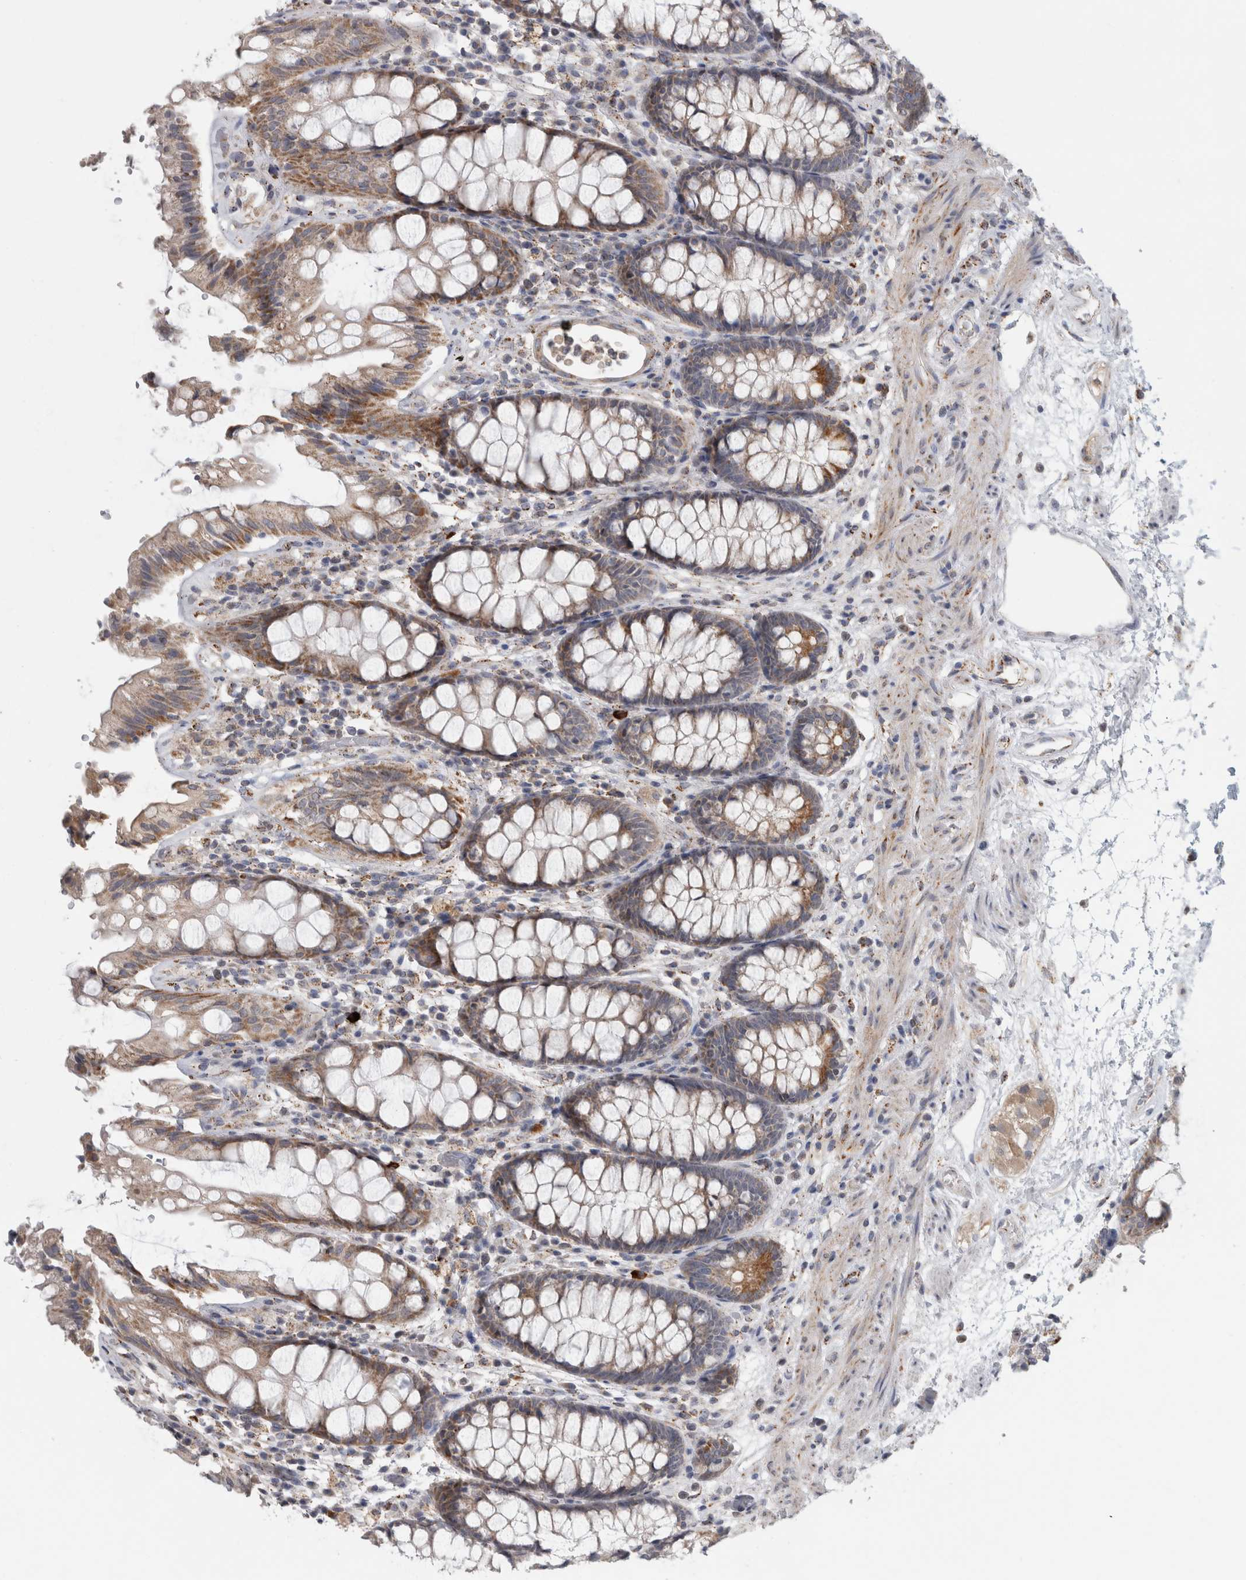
{"staining": {"intensity": "moderate", "quantity": ">75%", "location": "cytoplasmic/membranous"}, "tissue": "rectum", "cell_type": "Glandular cells", "image_type": "normal", "snomed": [{"axis": "morphology", "description": "Normal tissue, NOS"}, {"axis": "topography", "description": "Rectum"}], "caption": "The photomicrograph shows a brown stain indicating the presence of a protein in the cytoplasmic/membranous of glandular cells in rectum. (IHC, brightfield microscopy, high magnification).", "gene": "RAB18", "patient": {"sex": "male", "age": 64}}